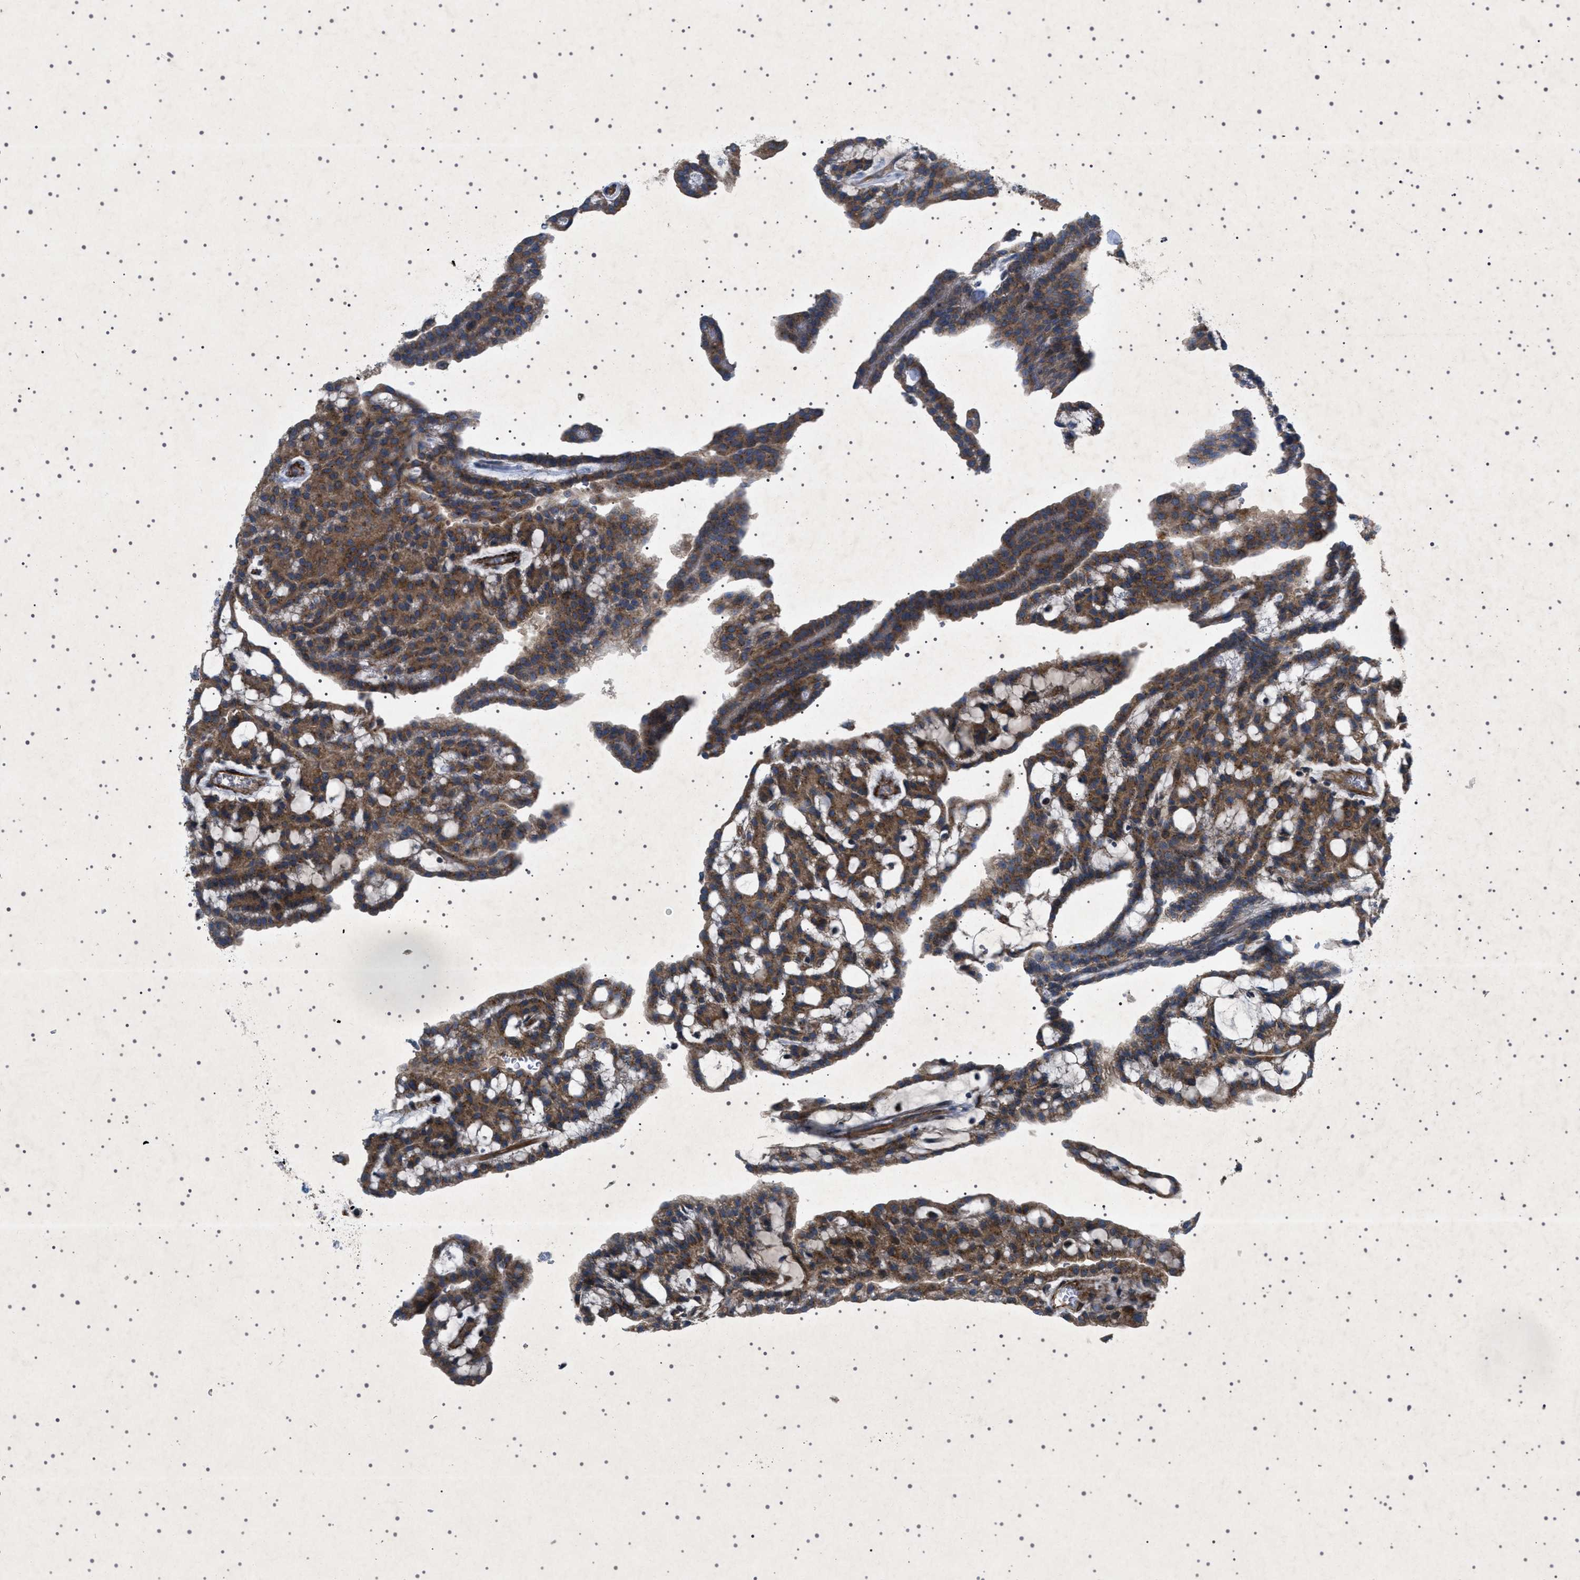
{"staining": {"intensity": "strong", "quantity": ">75%", "location": "cytoplasmic/membranous"}, "tissue": "renal cancer", "cell_type": "Tumor cells", "image_type": "cancer", "snomed": [{"axis": "morphology", "description": "Adenocarcinoma, NOS"}, {"axis": "topography", "description": "Kidney"}], "caption": "DAB (3,3'-diaminobenzidine) immunohistochemical staining of human renal cancer exhibits strong cytoplasmic/membranous protein staining in about >75% of tumor cells.", "gene": "CCDC186", "patient": {"sex": "male", "age": 63}}